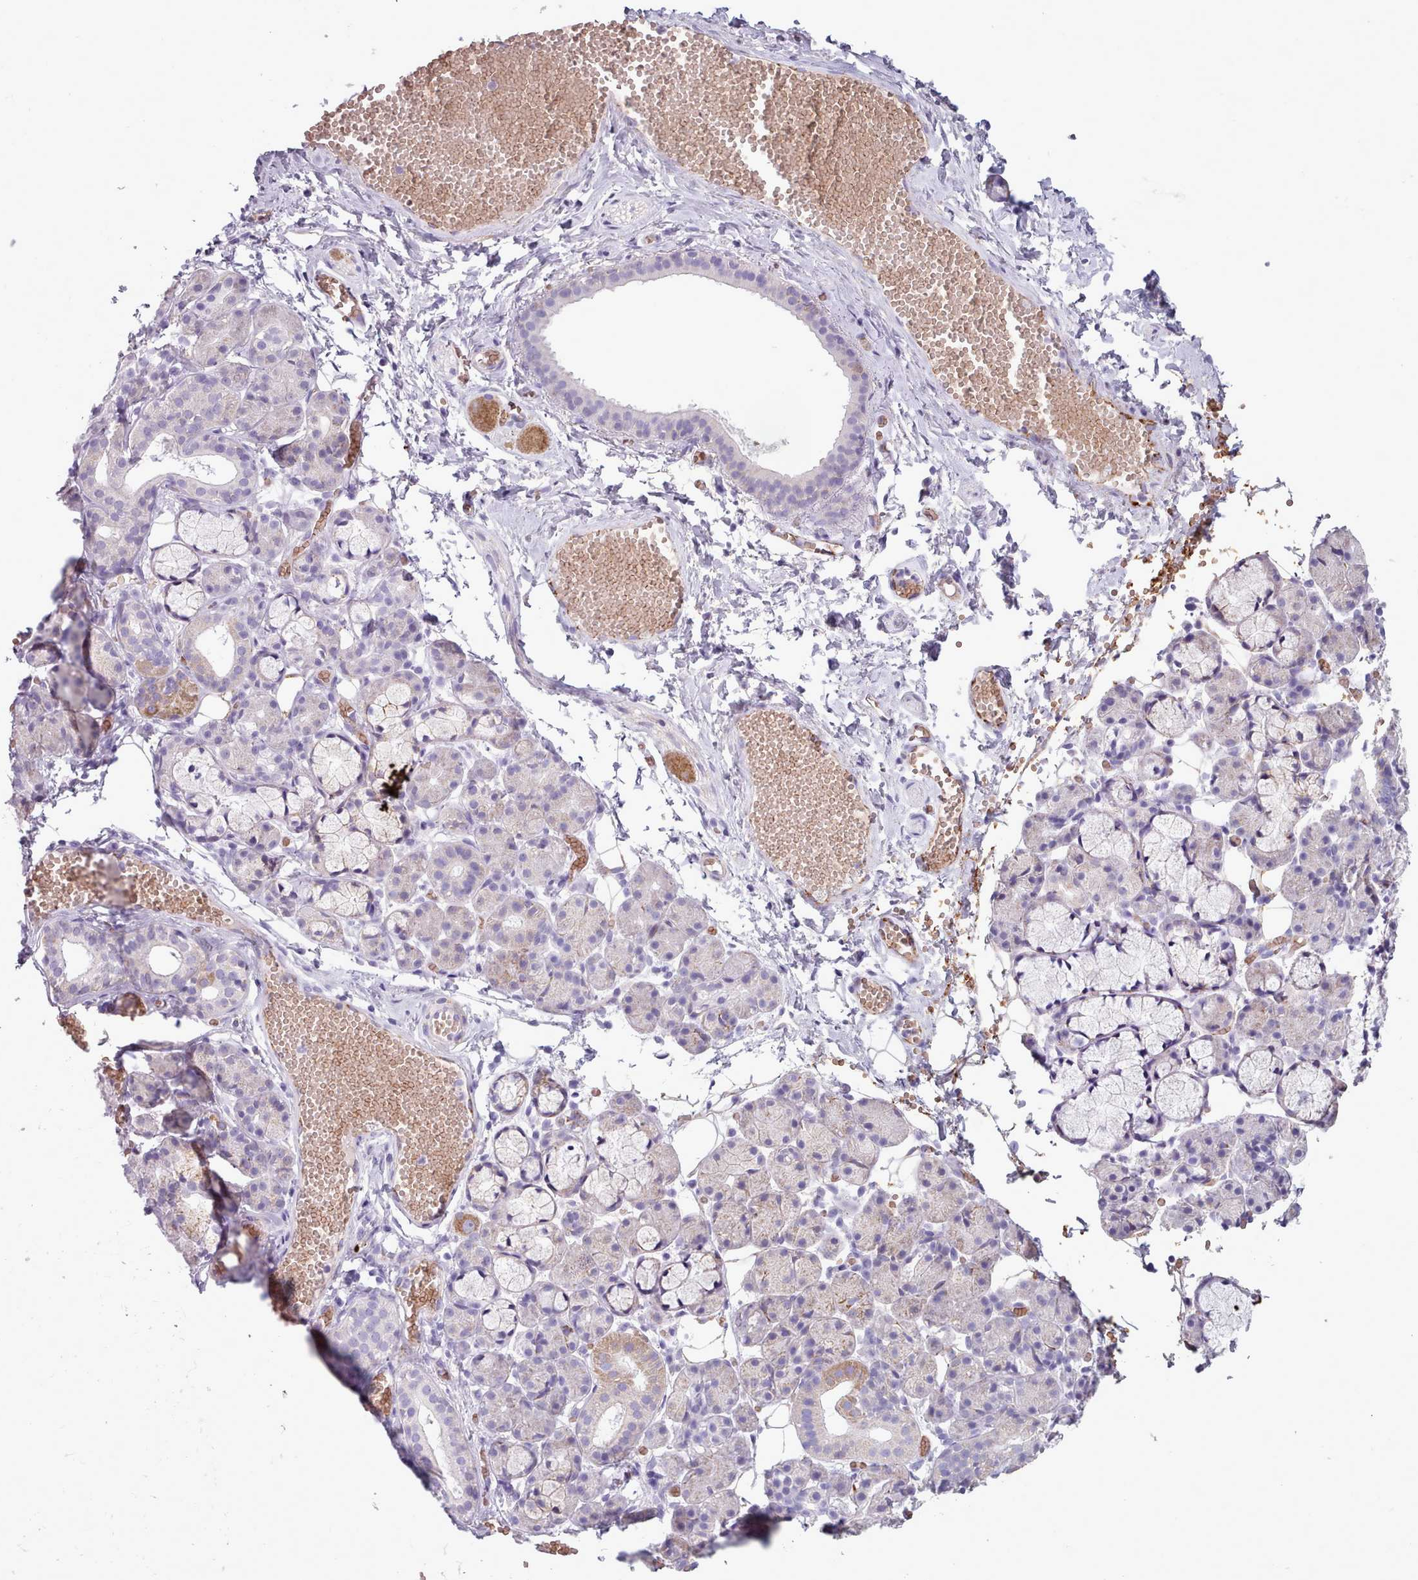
{"staining": {"intensity": "weak", "quantity": "<25%", "location": "cytoplasmic/membranous"}, "tissue": "salivary gland", "cell_type": "Glandular cells", "image_type": "normal", "snomed": [{"axis": "morphology", "description": "Normal tissue, NOS"}, {"axis": "topography", "description": "Salivary gland"}], "caption": "The micrograph displays no staining of glandular cells in normal salivary gland. (DAB (3,3'-diaminobenzidine) immunohistochemistry with hematoxylin counter stain).", "gene": "AK4P3", "patient": {"sex": "male", "age": 63}}